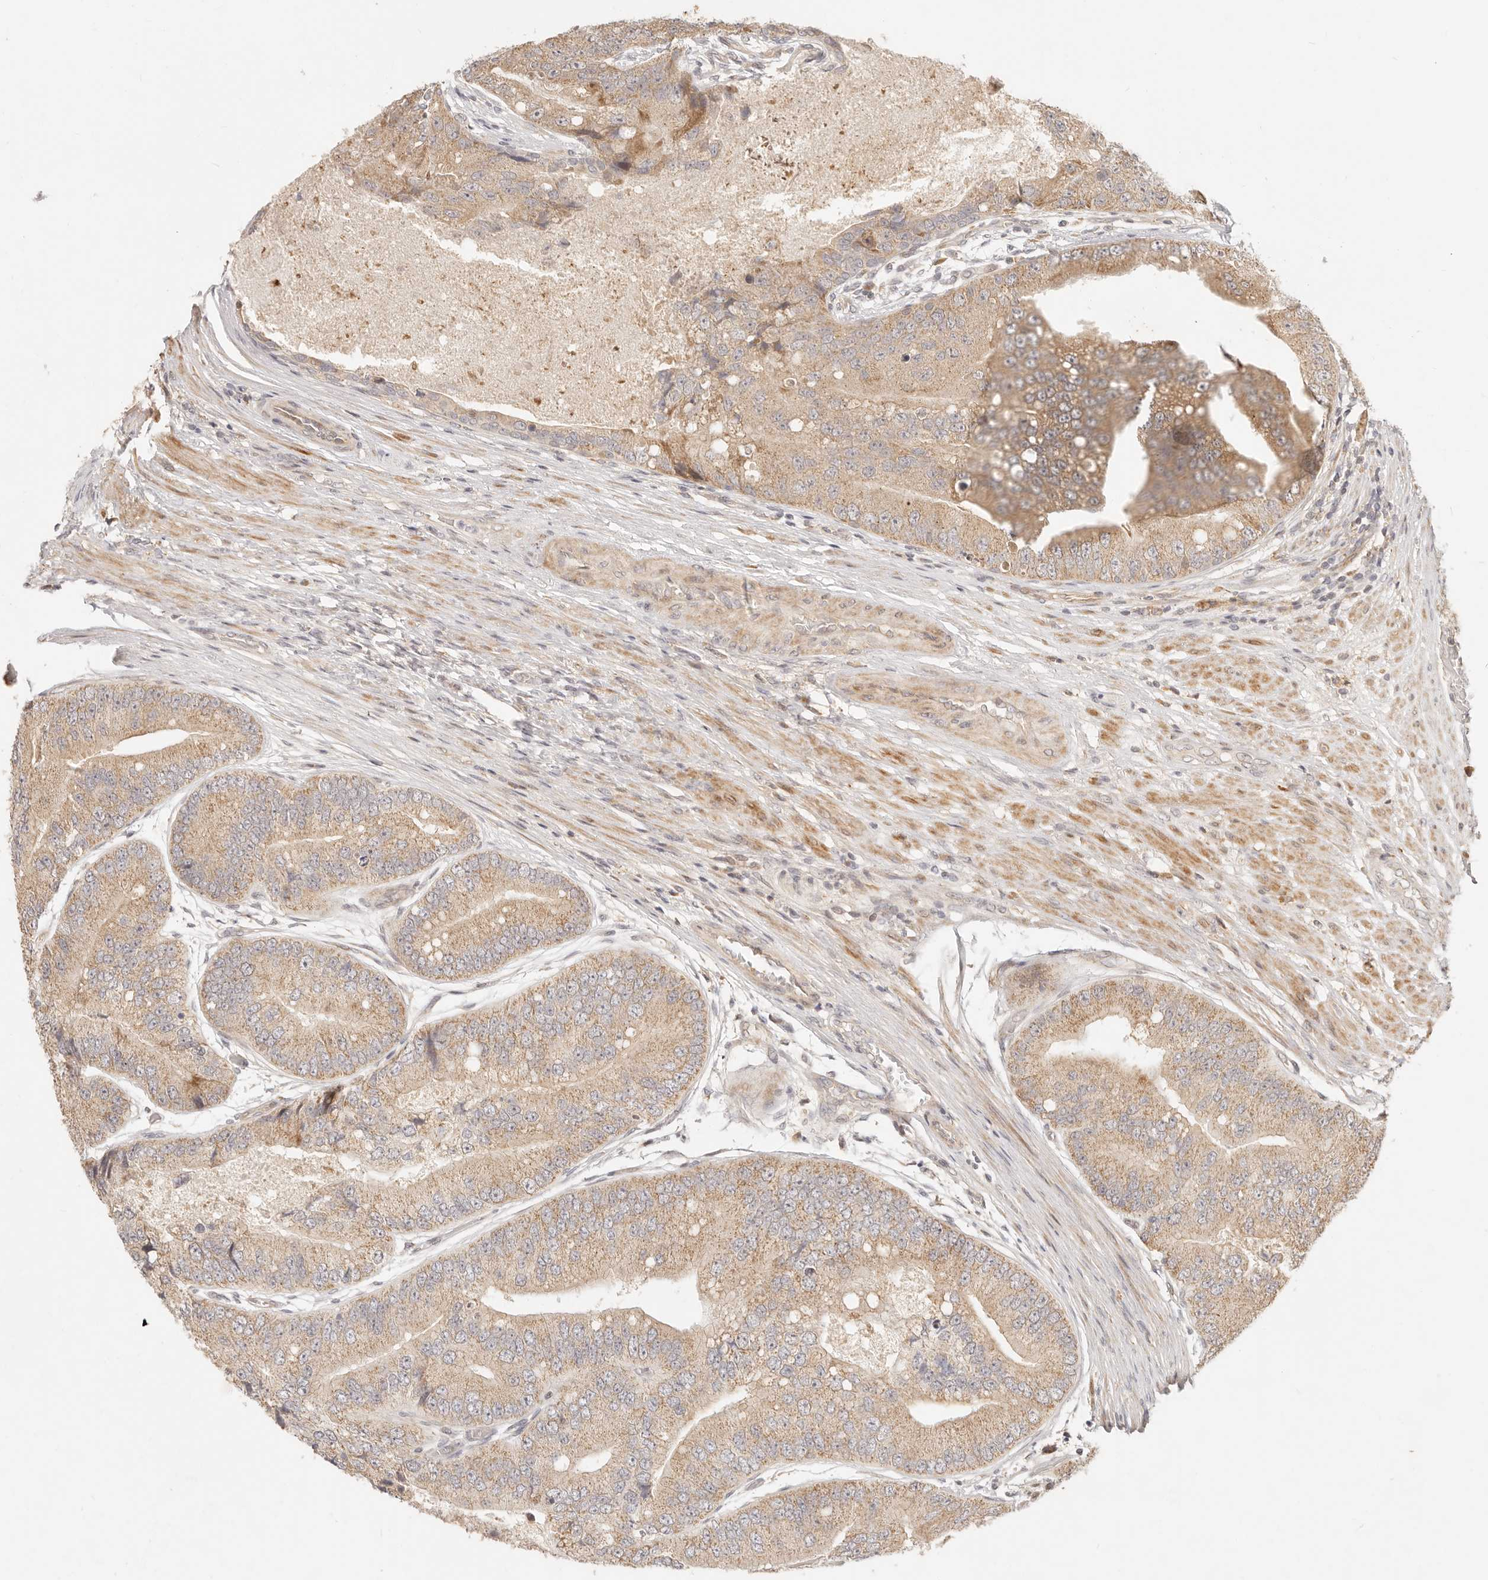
{"staining": {"intensity": "moderate", "quantity": ">75%", "location": "cytoplasmic/membranous"}, "tissue": "prostate cancer", "cell_type": "Tumor cells", "image_type": "cancer", "snomed": [{"axis": "morphology", "description": "Adenocarcinoma, High grade"}, {"axis": "topography", "description": "Prostate"}], "caption": "Human prostate high-grade adenocarcinoma stained with a brown dye shows moderate cytoplasmic/membranous positive staining in approximately >75% of tumor cells.", "gene": "TIMM17A", "patient": {"sex": "male", "age": 70}}